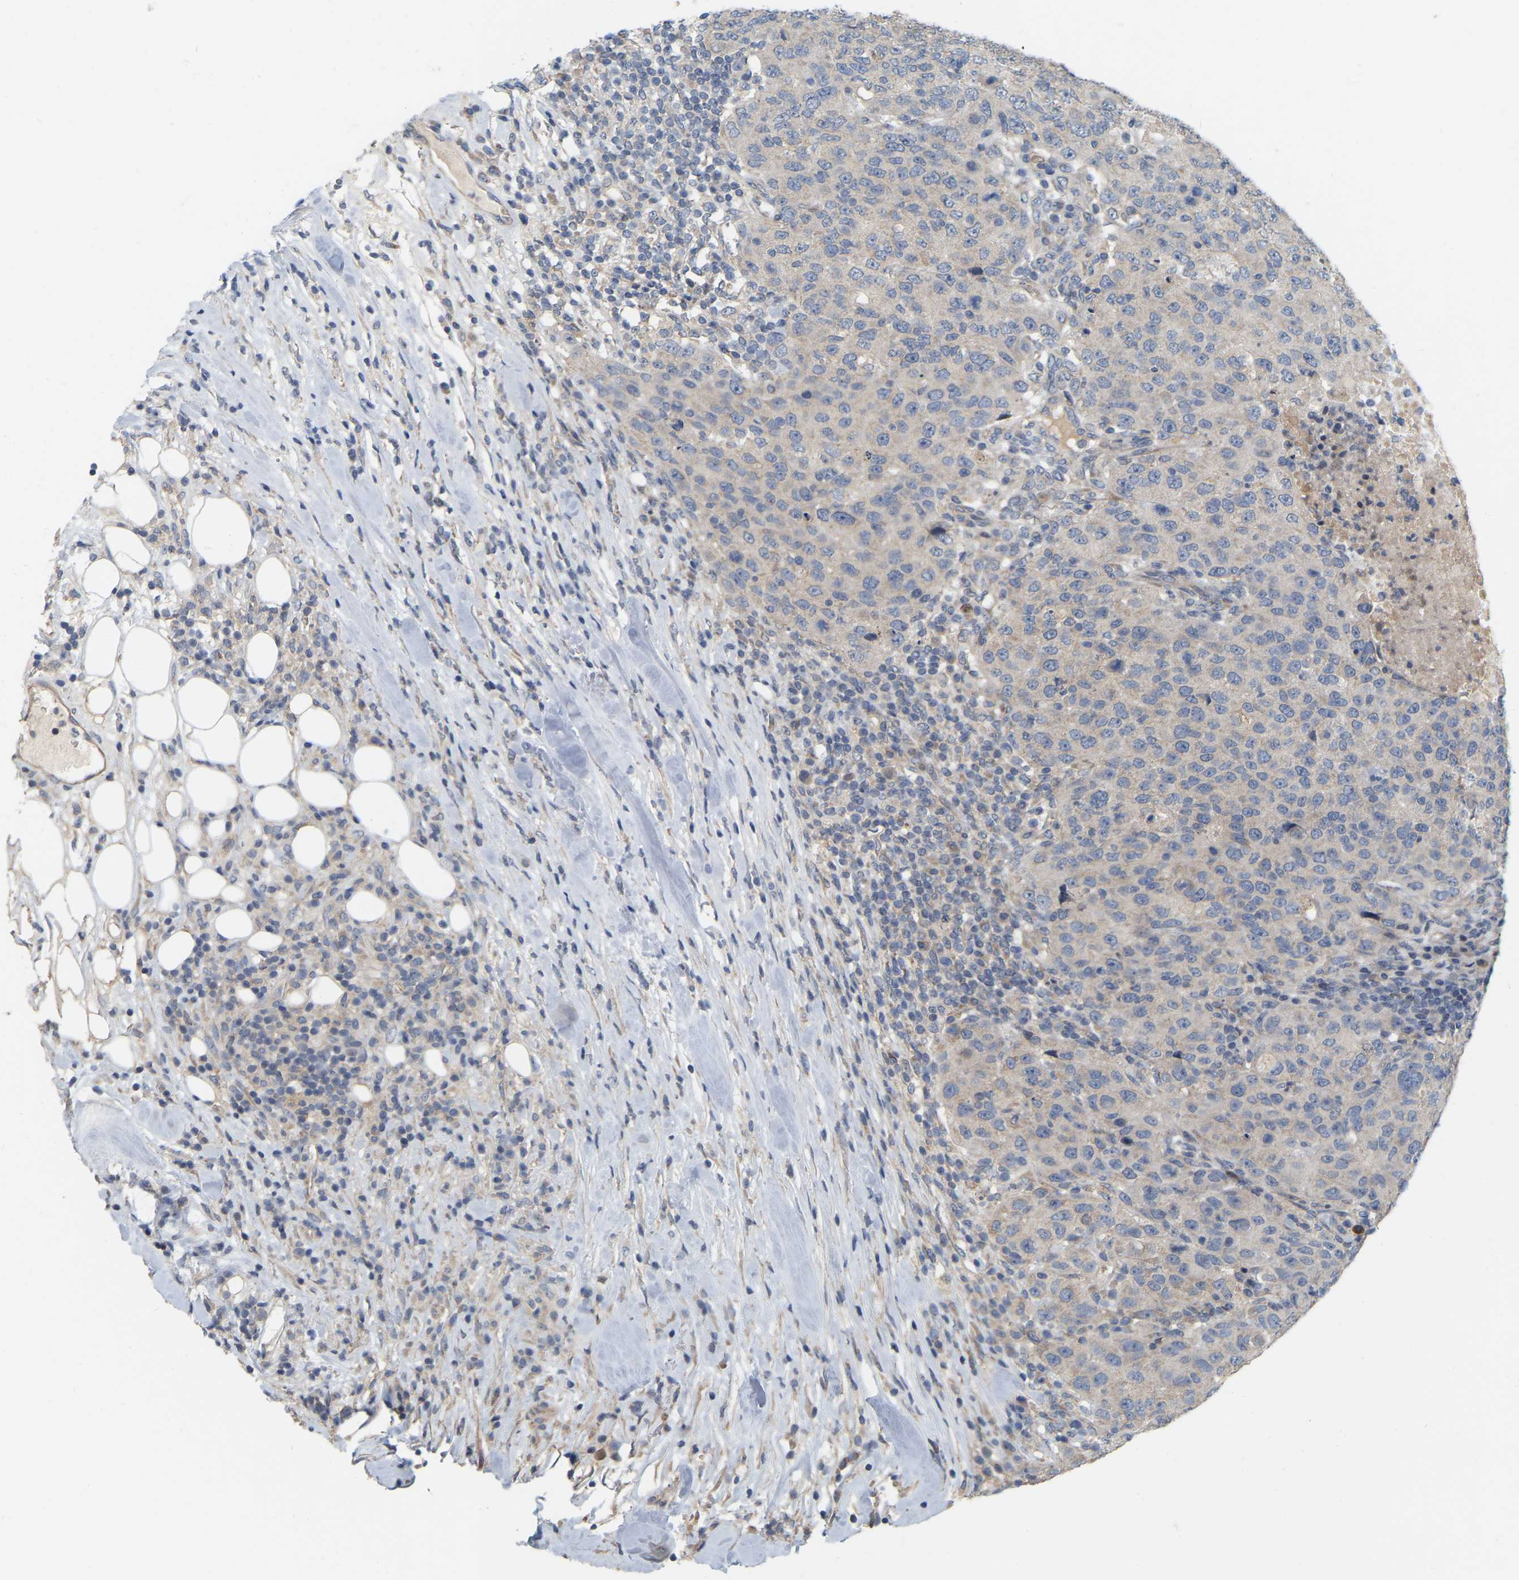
{"staining": {"intensity": "weak", "quantity": "25%-75%", "location": "cytoplasmic/membranous"}, "tissue": "breast cancer", "cell_type": "Tumor cells", "image_type": "cancer", "snomed": [{"axis": "morphology", "description": "Duct carcinoma"}, {"axis": "topography", "description": "Breast"}], "caption": "Protein expression analysis of human breast cancer reveals weak cytoplasmic/membranous positivity in about 25%-75% of tumor cells. (brown staining indicates protein expression, while blue staining denotes nuclei).", "gene": "SSH1", "patient": {"sex": "female", "age": 37}}